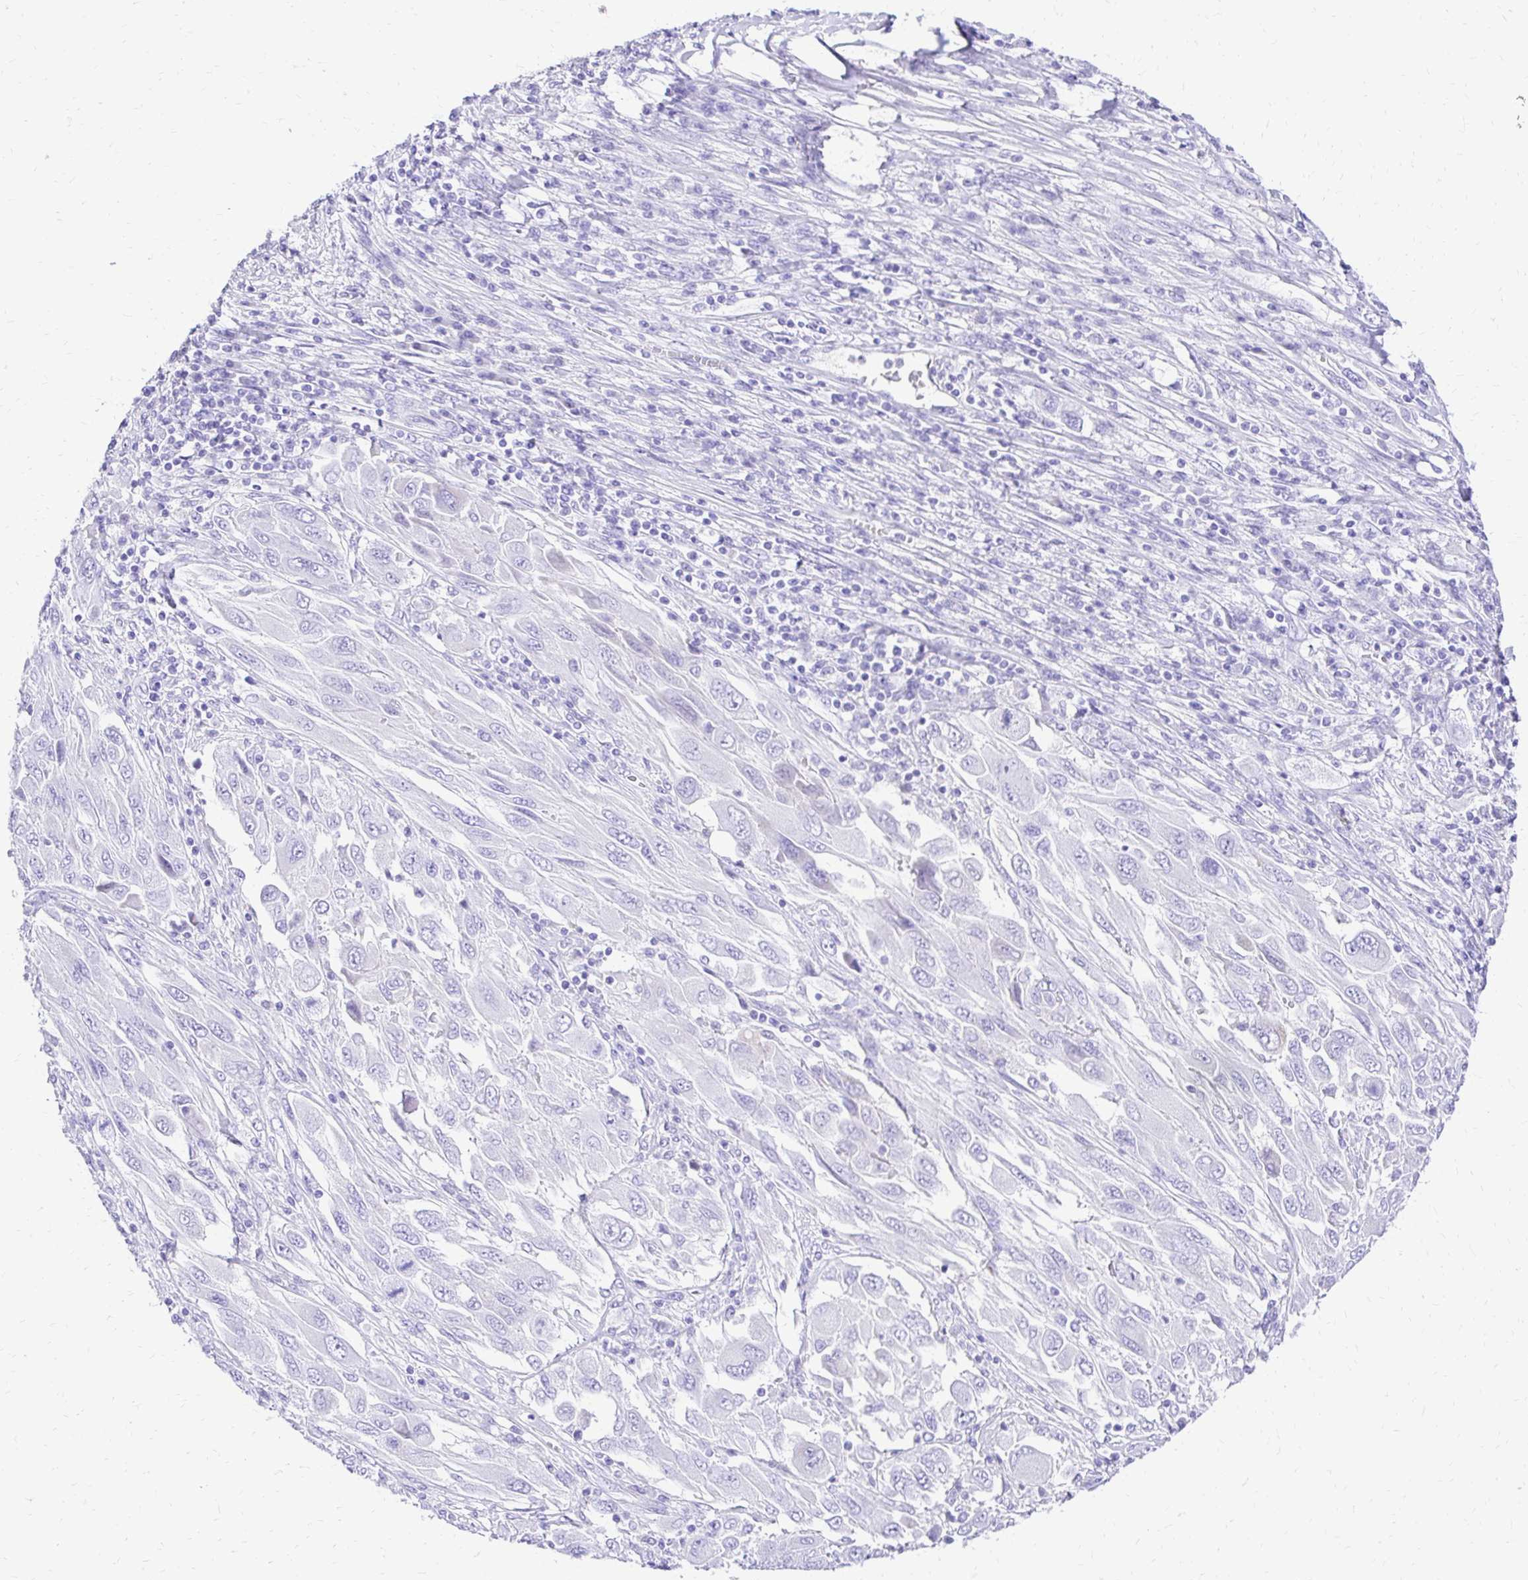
{"staining": {"intensity": "negative", "quantity": "none", "location": "none"}, "tissue": "melanoma", "cell_type": "Tumor cells", "image_type": "cancer", "snomed": [{"axis": "morphology", "description": "Malignant melanoma, NOS"}, {"axis": "topography", "description": "Skin"}], "caption": "A micrograph of human malignant melanoma is negative for staining in tumor cells.", "gene": "S100G", "patient": {"sex": "female", "age": 91}}